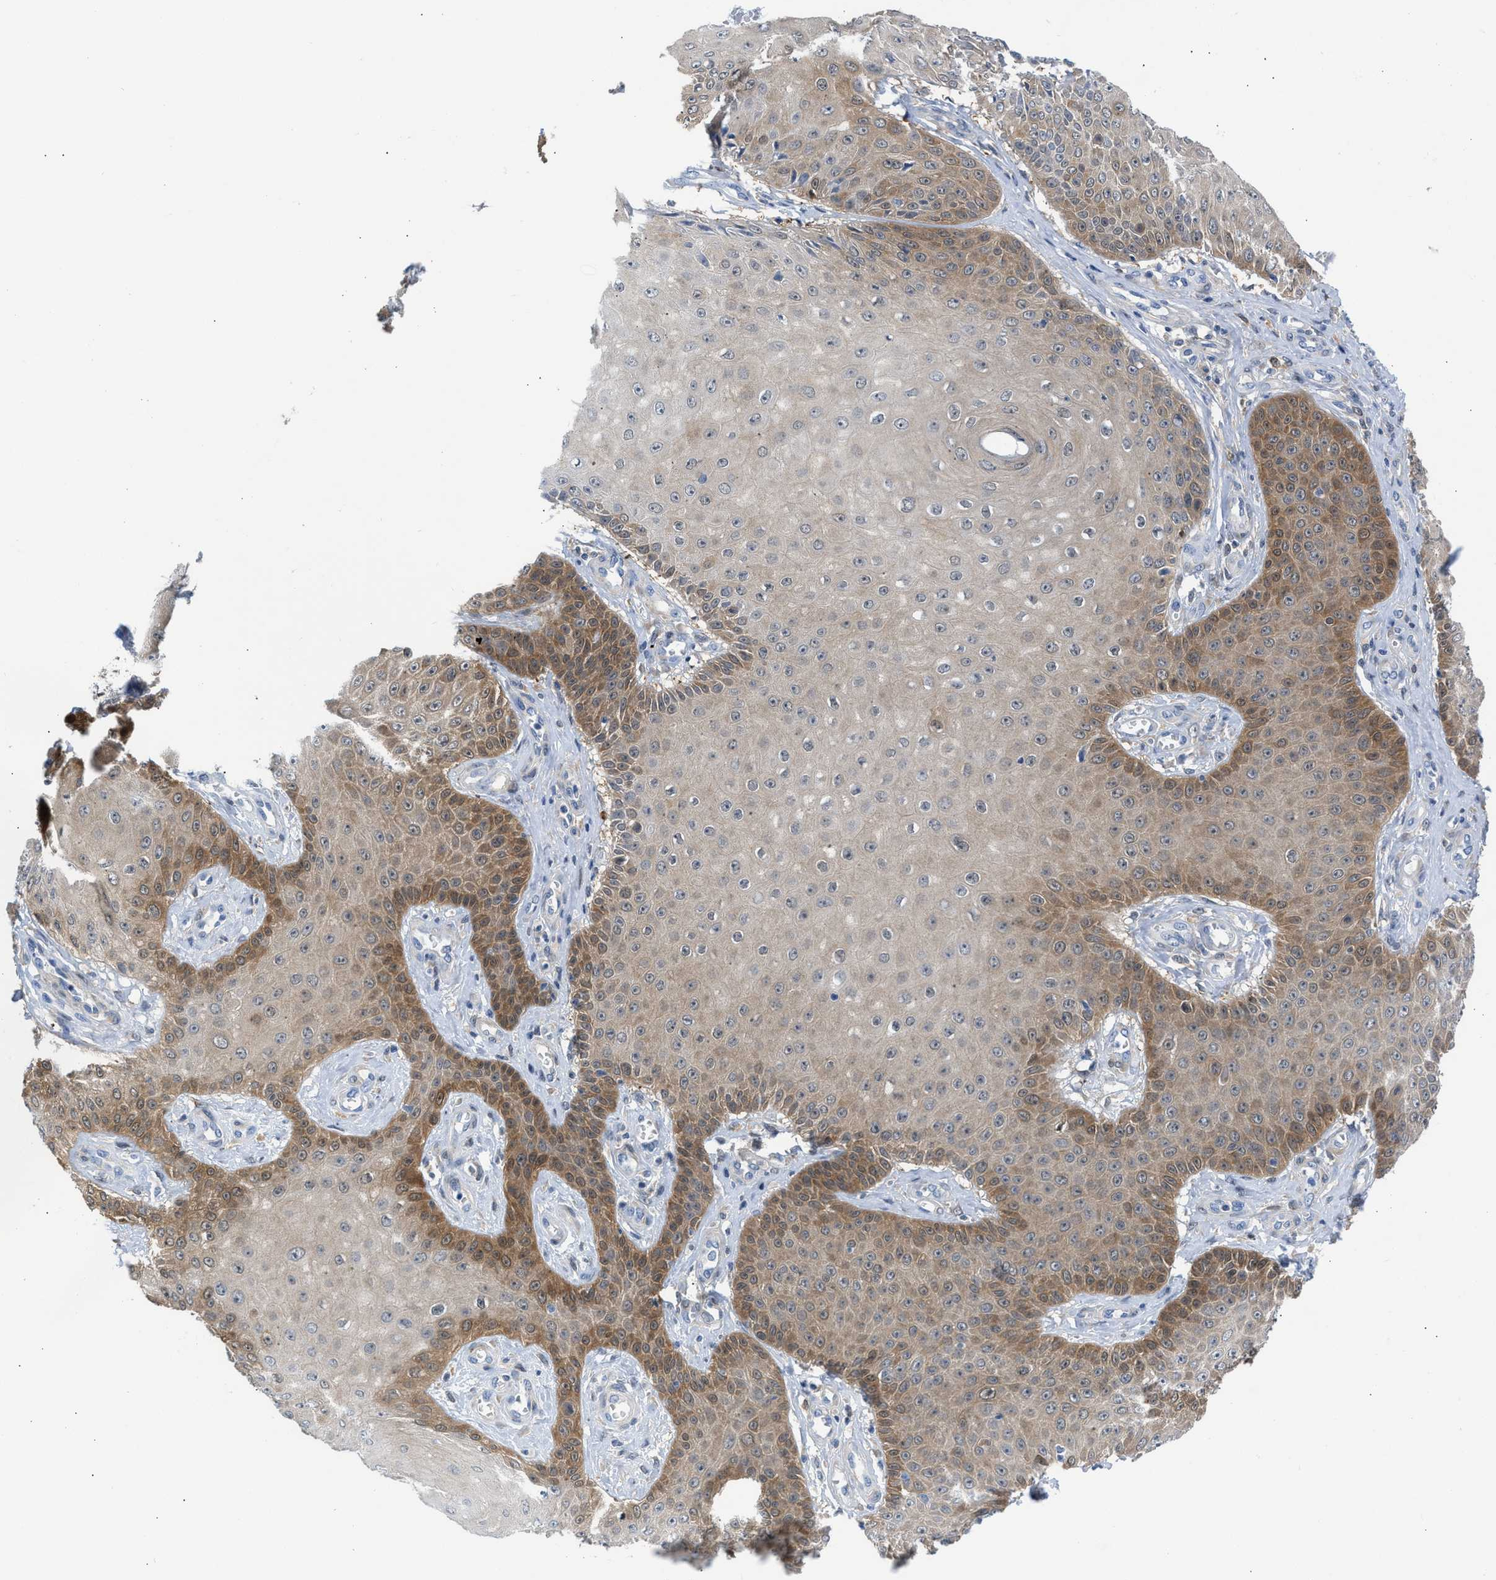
{"staining": {"intensity": "moderate", "quantity": "25%-75%", "location": "cytoplasmic/membranous"}, "tissue": "skin cancer", "cell_type": "Tumor cells", "image_type": "cancer", "snomed": [{"axis": "morphology", "description": "Squamous cell carcinoma, NOS"}, {"axis": "topography", "description": "Skin"}], "caption": "An image showing moderate cytoplasmic/membranous positivity in approximately 25%-75% of tumor cells in skin squamous cell carcinoma, as visualized by brown immunohistochemical staining.", "gene": "CBR1", "patient": {"sex": "male", "age": 74}}